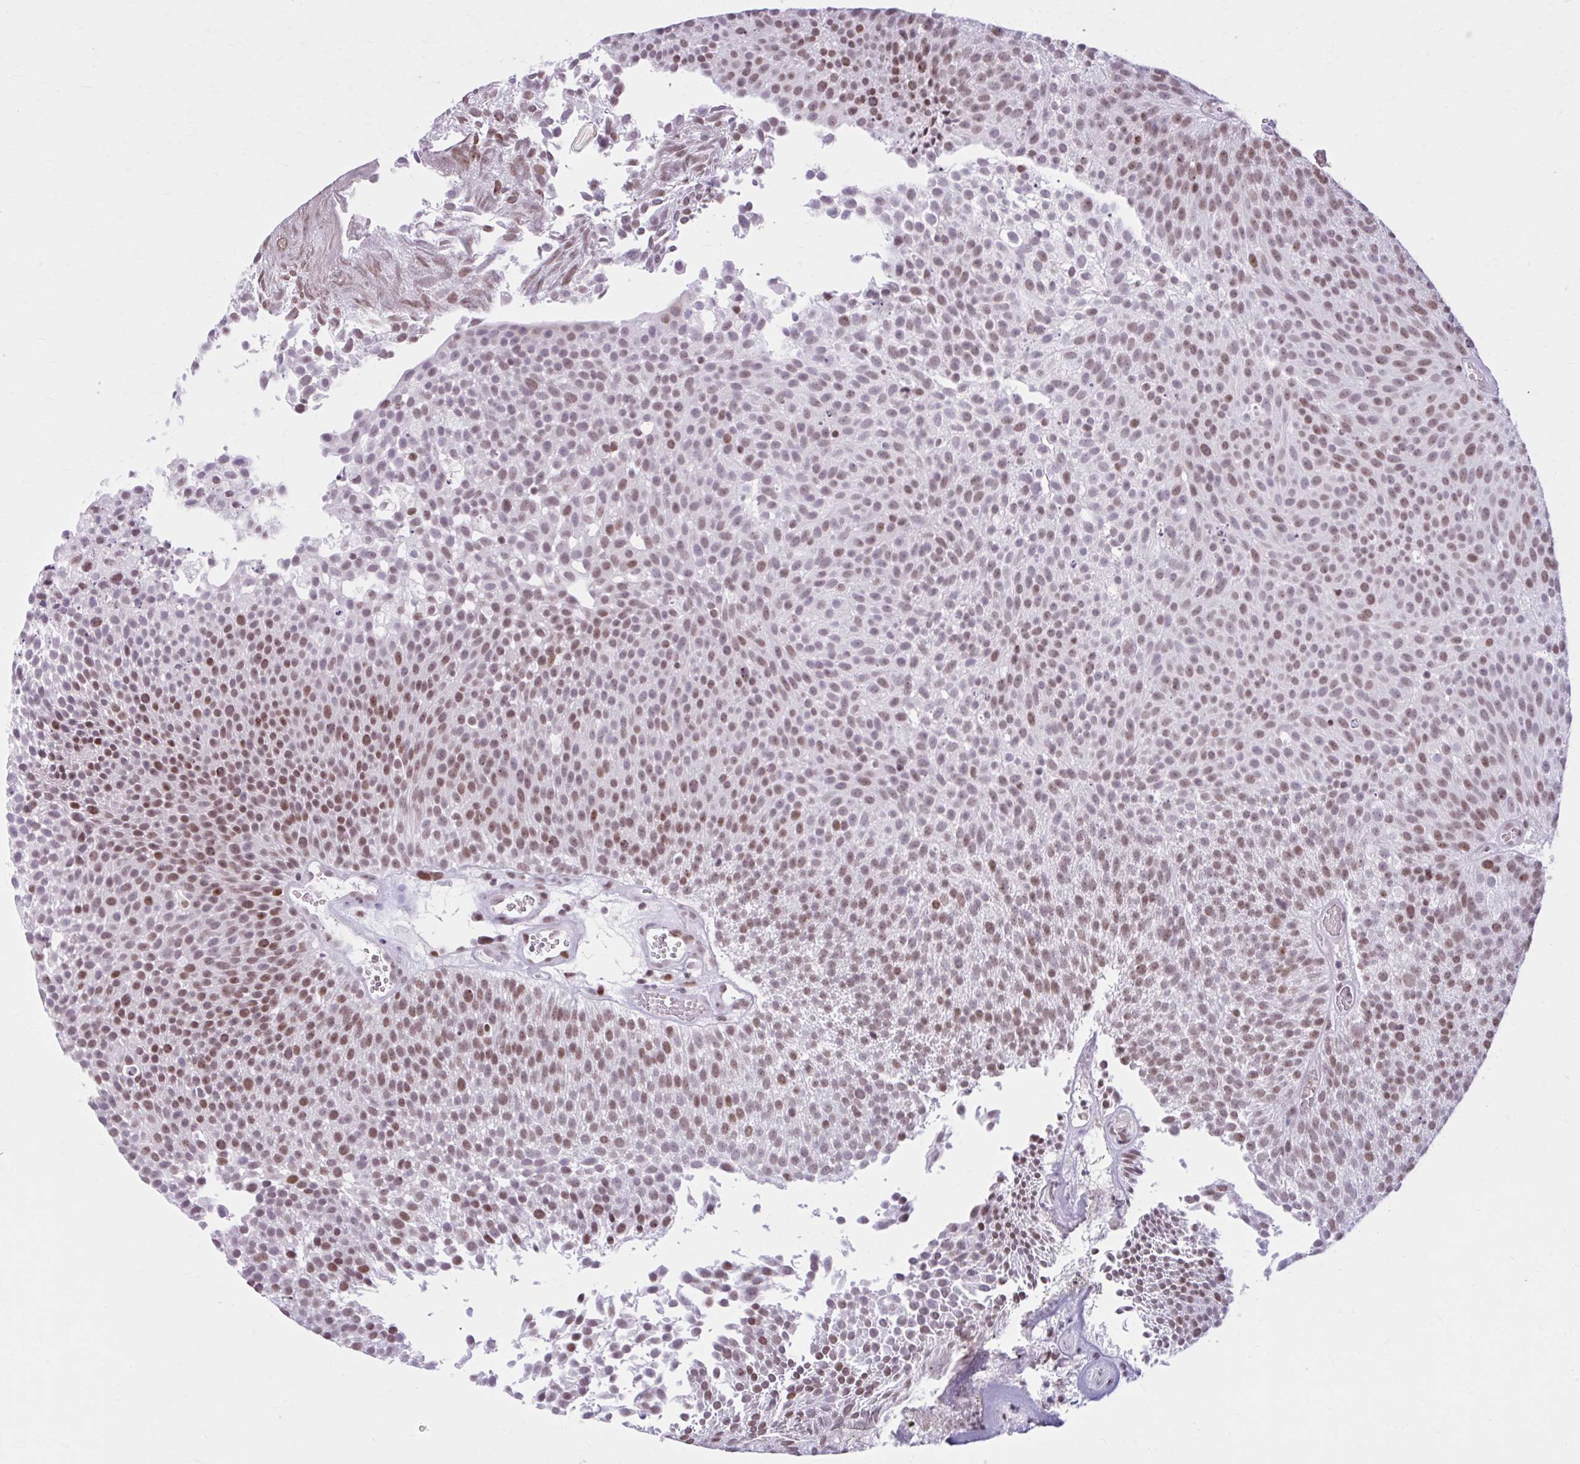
{"staining": {"intensity": "moderate", "quantity": "25%-75%", "location": "nuclear"}, "tissue": "urothelial cancer", "cell_type": "Tumor cells", "image_type": "cancer", "snomed": [{"axis": "morphology", "description": "Urothelial carcinoma, Low grade"}, {"axis": "topography", "description": "Urinary bladder"}], "caption": "About 25%-75% of tumor cells in low-grade urothelial carcinoma reveal moderate nuclear protein expression as visualized by brown immunohistochemical staining.", "gene": "PABIR1", "patient": {"sex": "female", "age": 79}}